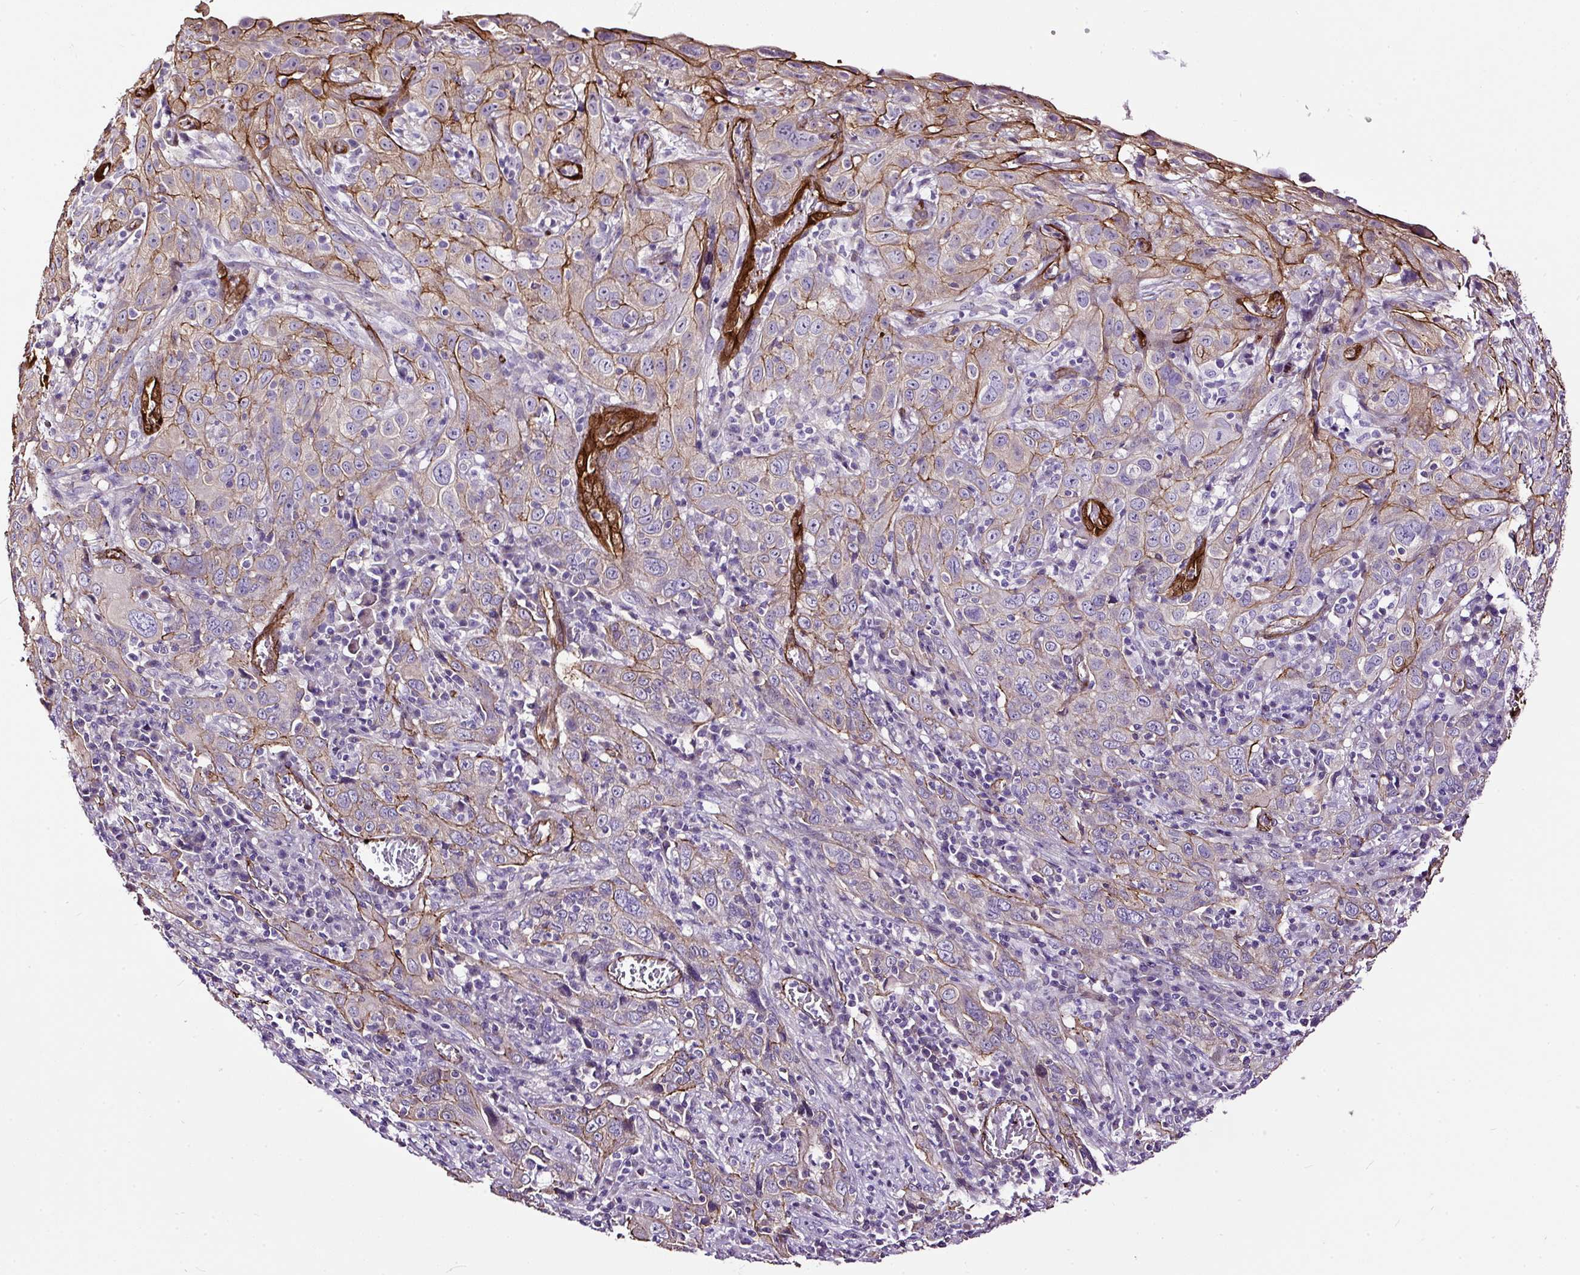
{"staining": {"intensity": "moderate", "quantity": "<25%", "location": "cytoplasmic/membranous"}, "tissue": "cervical cancer", "cell_type": "Tumor cells", "image_type": "cancer", "snomed": [{"axis": "morphology", "description": "Squamous cell carcinoma, NOS"}, {"axis": "topography", "description": "Cervix"}], "caption": "A histopathology image showing moderate cytoplasmic/membranous staining in about <25% of tumor cells in squamous cell carcinoma (cervical), as visualized by brown immunohistochemical staining.", "gene": "MAGEB16", "patient": {"sex": "female", "age": 46}}